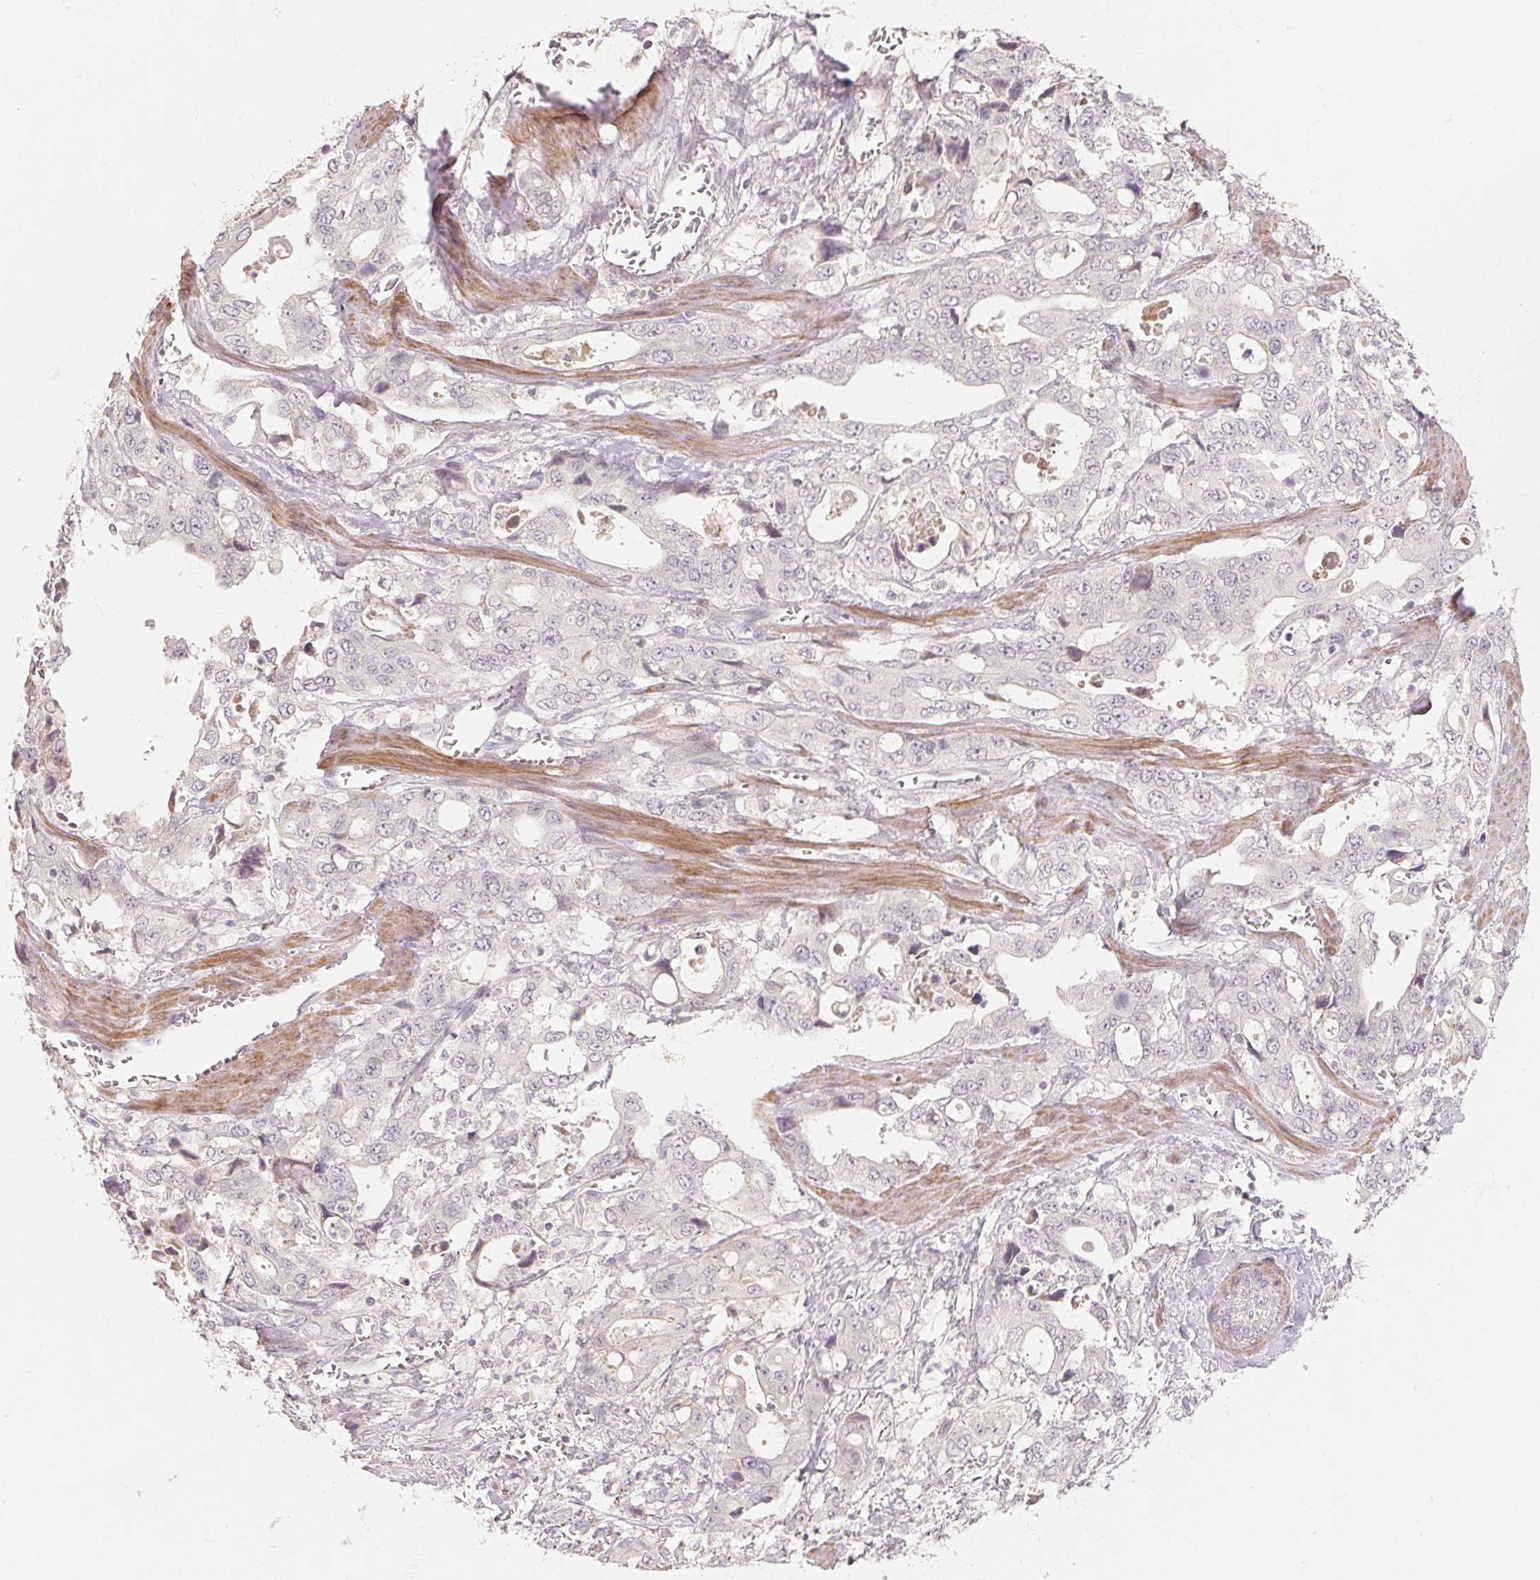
{"staining": {"intensity": "negative", "quantity": "none", "location": "none"}, "tissue": "stomach cancer", "cell_type": "Tumor cells", "image_type": "cancer", "snomed": [{"axis": "morphology", "description": "Adenocarcinoma, NOS"}, {"axis": "topography", "description": "Stomach, upper"}], "caption": "Tumor cells are negative for brown protein staining in stomach adenocarcinoma.", "gene": "TP53AIP1", "patient": {"sex": "male", "age": 74}}